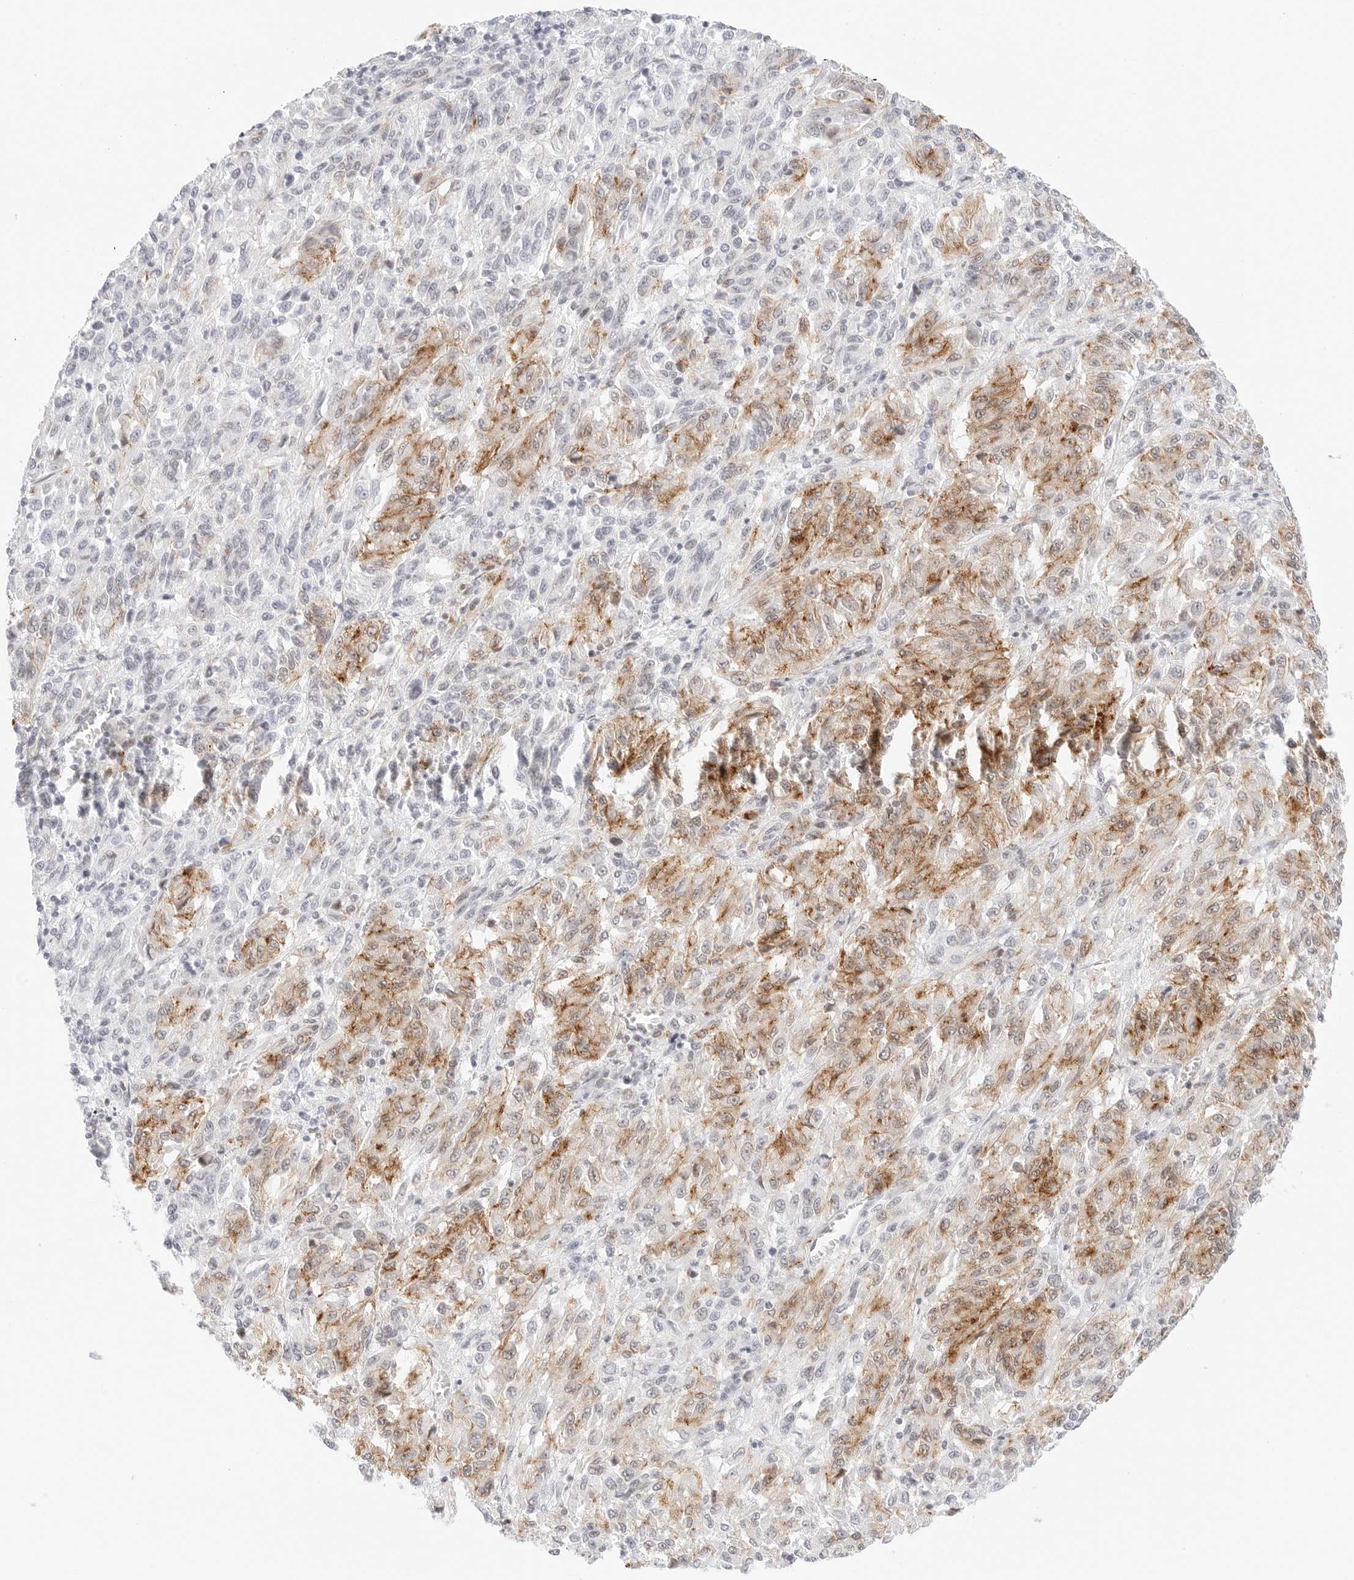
{"staining": {"intensity": "moderate", "quantity": "<25%", "location": "cytoplasmic/membranous"}, "tissue": "melanoma", "cell_type": "Tumor cells", "image_type": "cancer", "snomed": [{"axis": "morphology", "description": "Malignant melanoma, Metastatic site"}, {"axis": "topography", "description": "Lung"}], "caption": "Malignant melanoma (metastatic site) tissue exhibits moderate cytoplasmic/membranous staining in about <25% of tumor cells, visualized by immunohistochemistry.", "gene": "CDH1", "patient": {"sex": "male", "age": 64}}